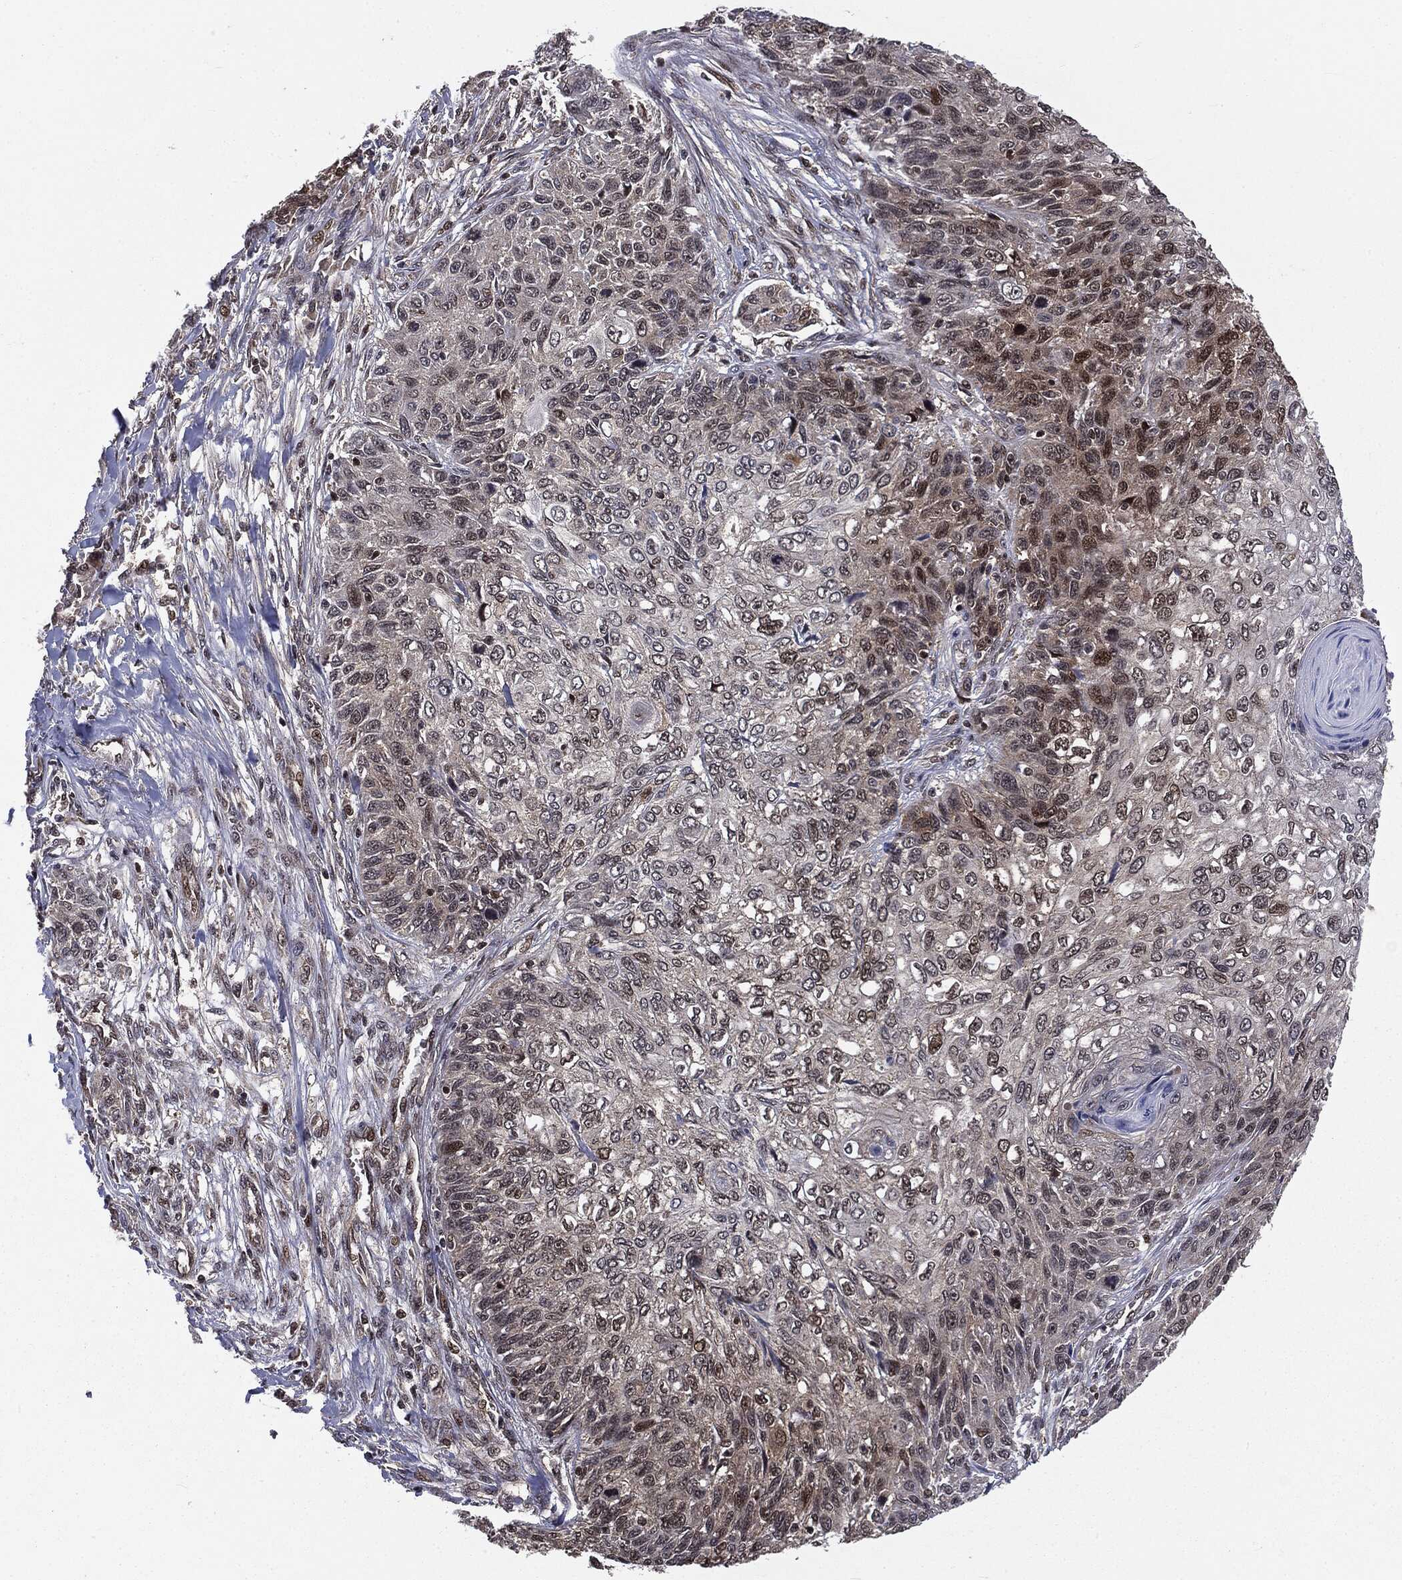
{"staining": {"intensity": "negative", "quantity": "none", "location": "none"}, "tissue": "skin cancer", "cell_type": "Tumor cells", "image_type": "cancer", "snomed": [{"axis": "morphology", "description": "Squamous cell carcinoma, NOS"}, {"axis": "topography", "description": "Skin"}], "caption": "A histopathology image of squamous cell carcinoma (skin) stained for a protein displays no brown staining in tumor cells.", "gene": "PTPA", "patient": {"sex": "male", "age": 92}}